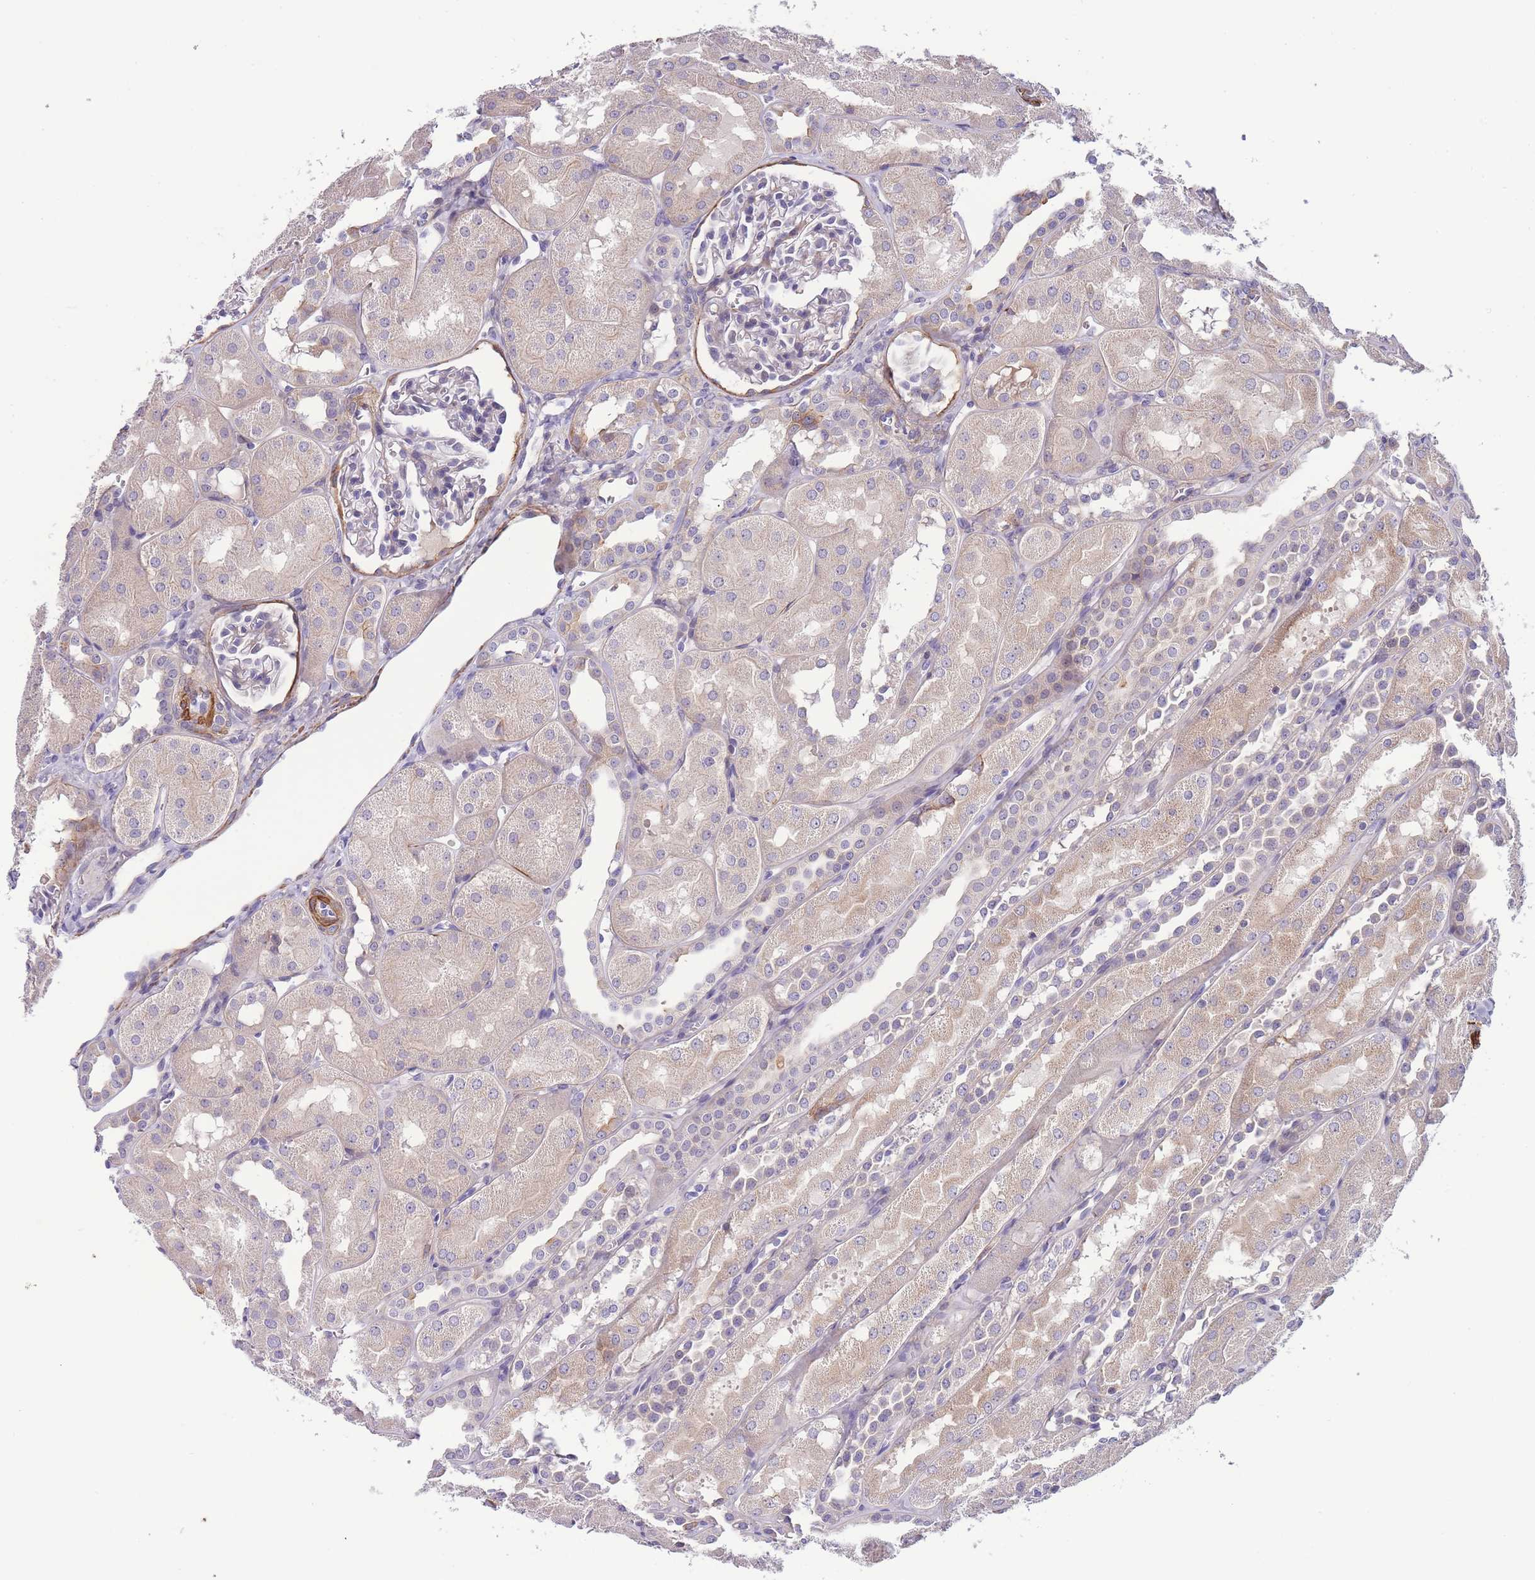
{"staining": {"intensity": "negative", "quantity": "none", "location": "none"}, "tissue": "kidney", "cell_type": "Cells in glomeruli", "image_type": "normal", "snomed": [{"axis": "morphology", "description": "Normal tissue, NOS"}, {"axis": "topography", "description": "Kidney"}, {"axis": "topography", "description": "Urinary bladder"}], "caption": "Micrograph shows no protein expression in cells in glomeruli of unremarkable kidney. (DAB (3,3'-diaminobenzidine) immunohistochemistry with hematoxylin counter stain).", "gene": "FAM124A", "patient": {"sex": "male", "age": 16}}